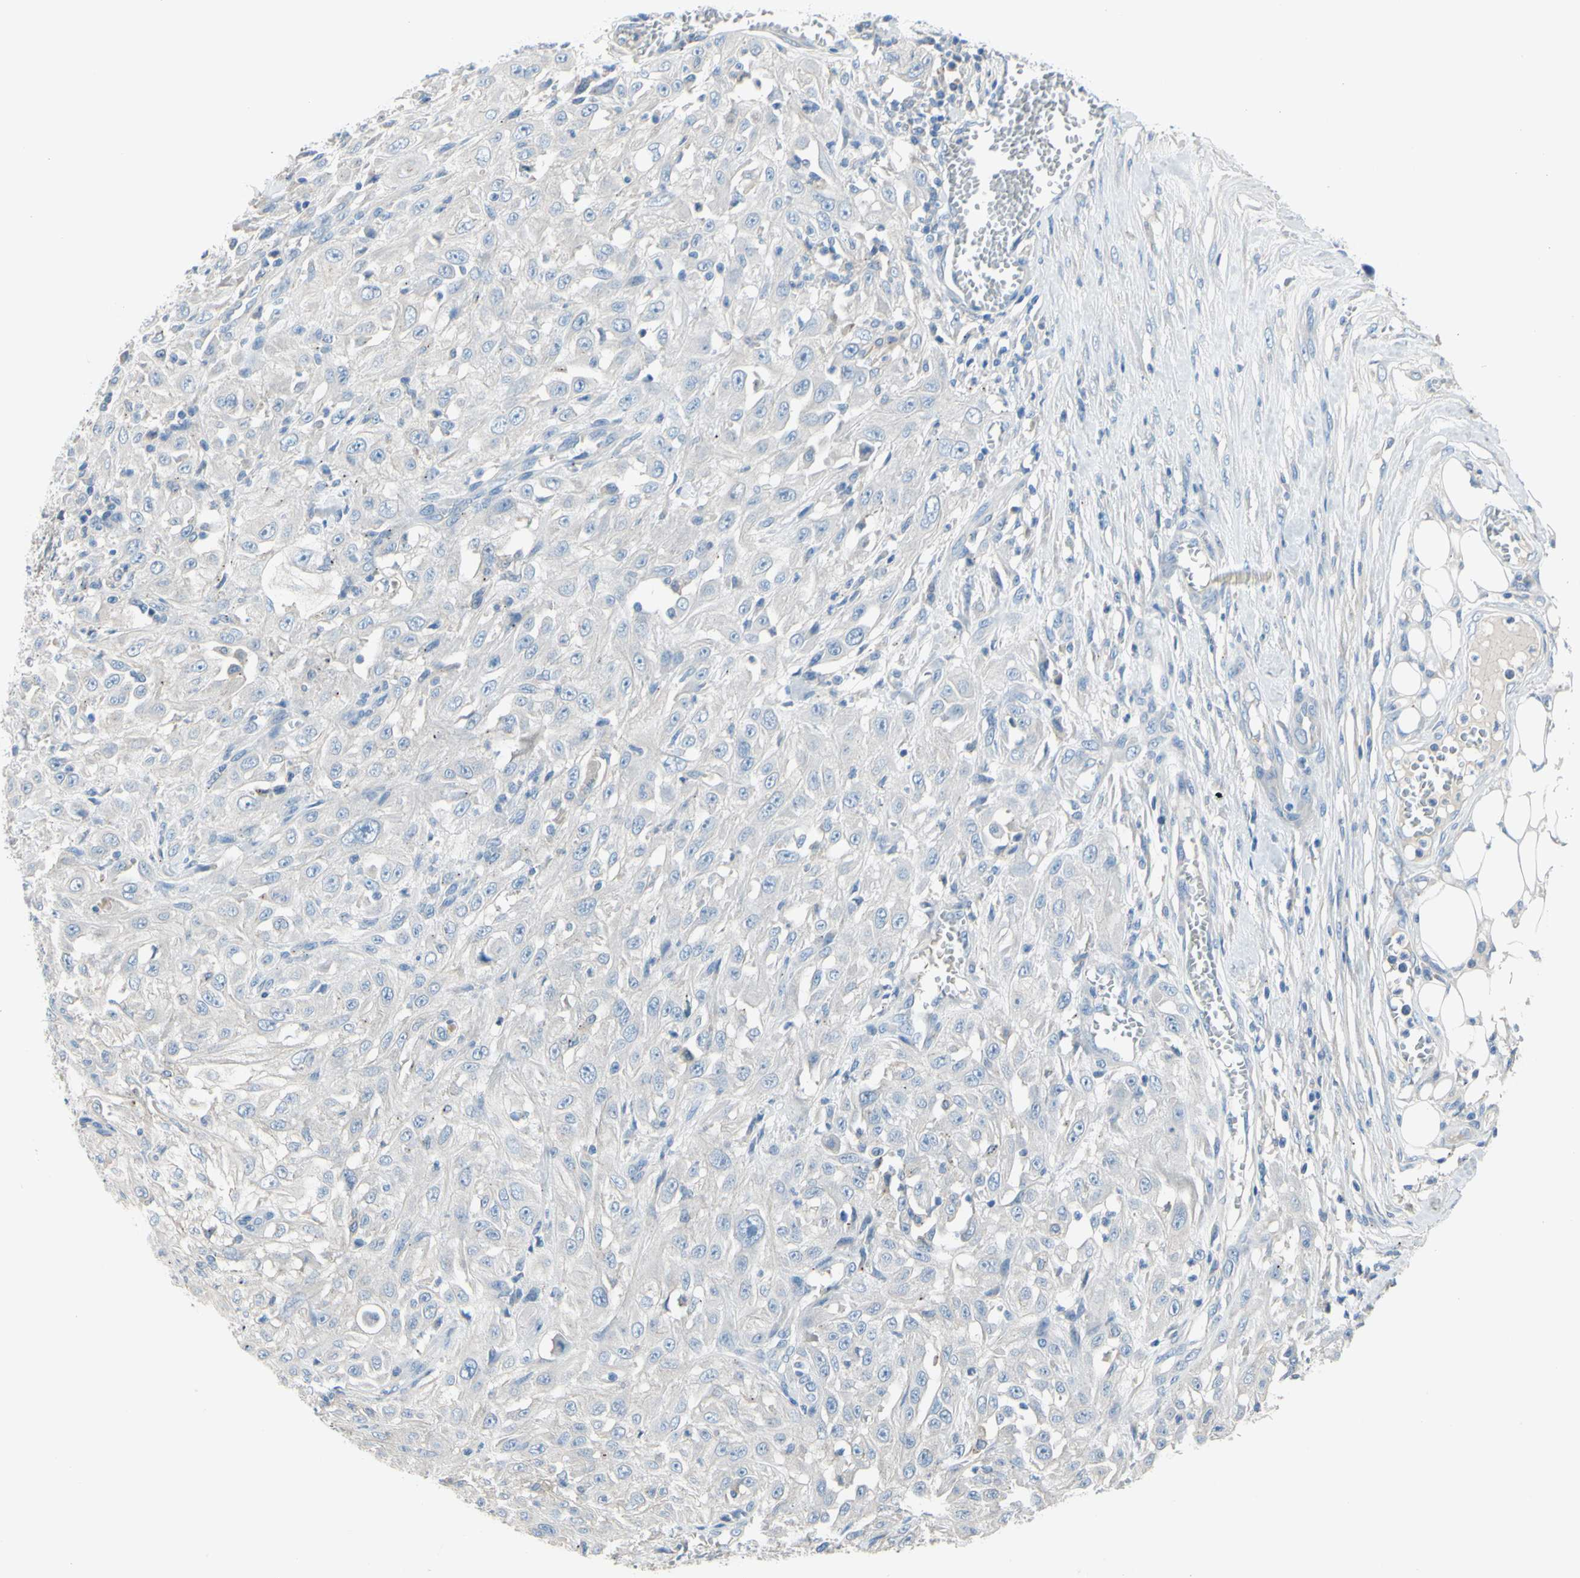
{"staining": {"intensity": "negative", "quantity": "none", "location": "none"}, "tissue": "skin cancer", "cell_type": "Tumor cells", "image_type": "cancer", "snomed": [{"axis": "morphology", "description": "Squamous cell carcinoma, NOS"}, {"axis": "morphology", "description": "Squamous cell carcinoma, metastatic, NOS"}, {"axis": "topography", "description": "Skin"}, {"axis": "topography", "description": "Lymph node"}], "caption": "Micrograph shows no significant protein positivity in tumor cells of skin metastatic squamous cell carcinoma.", "gene": "TMEM59L", "patient": {"sex": "male", "age": 75}}